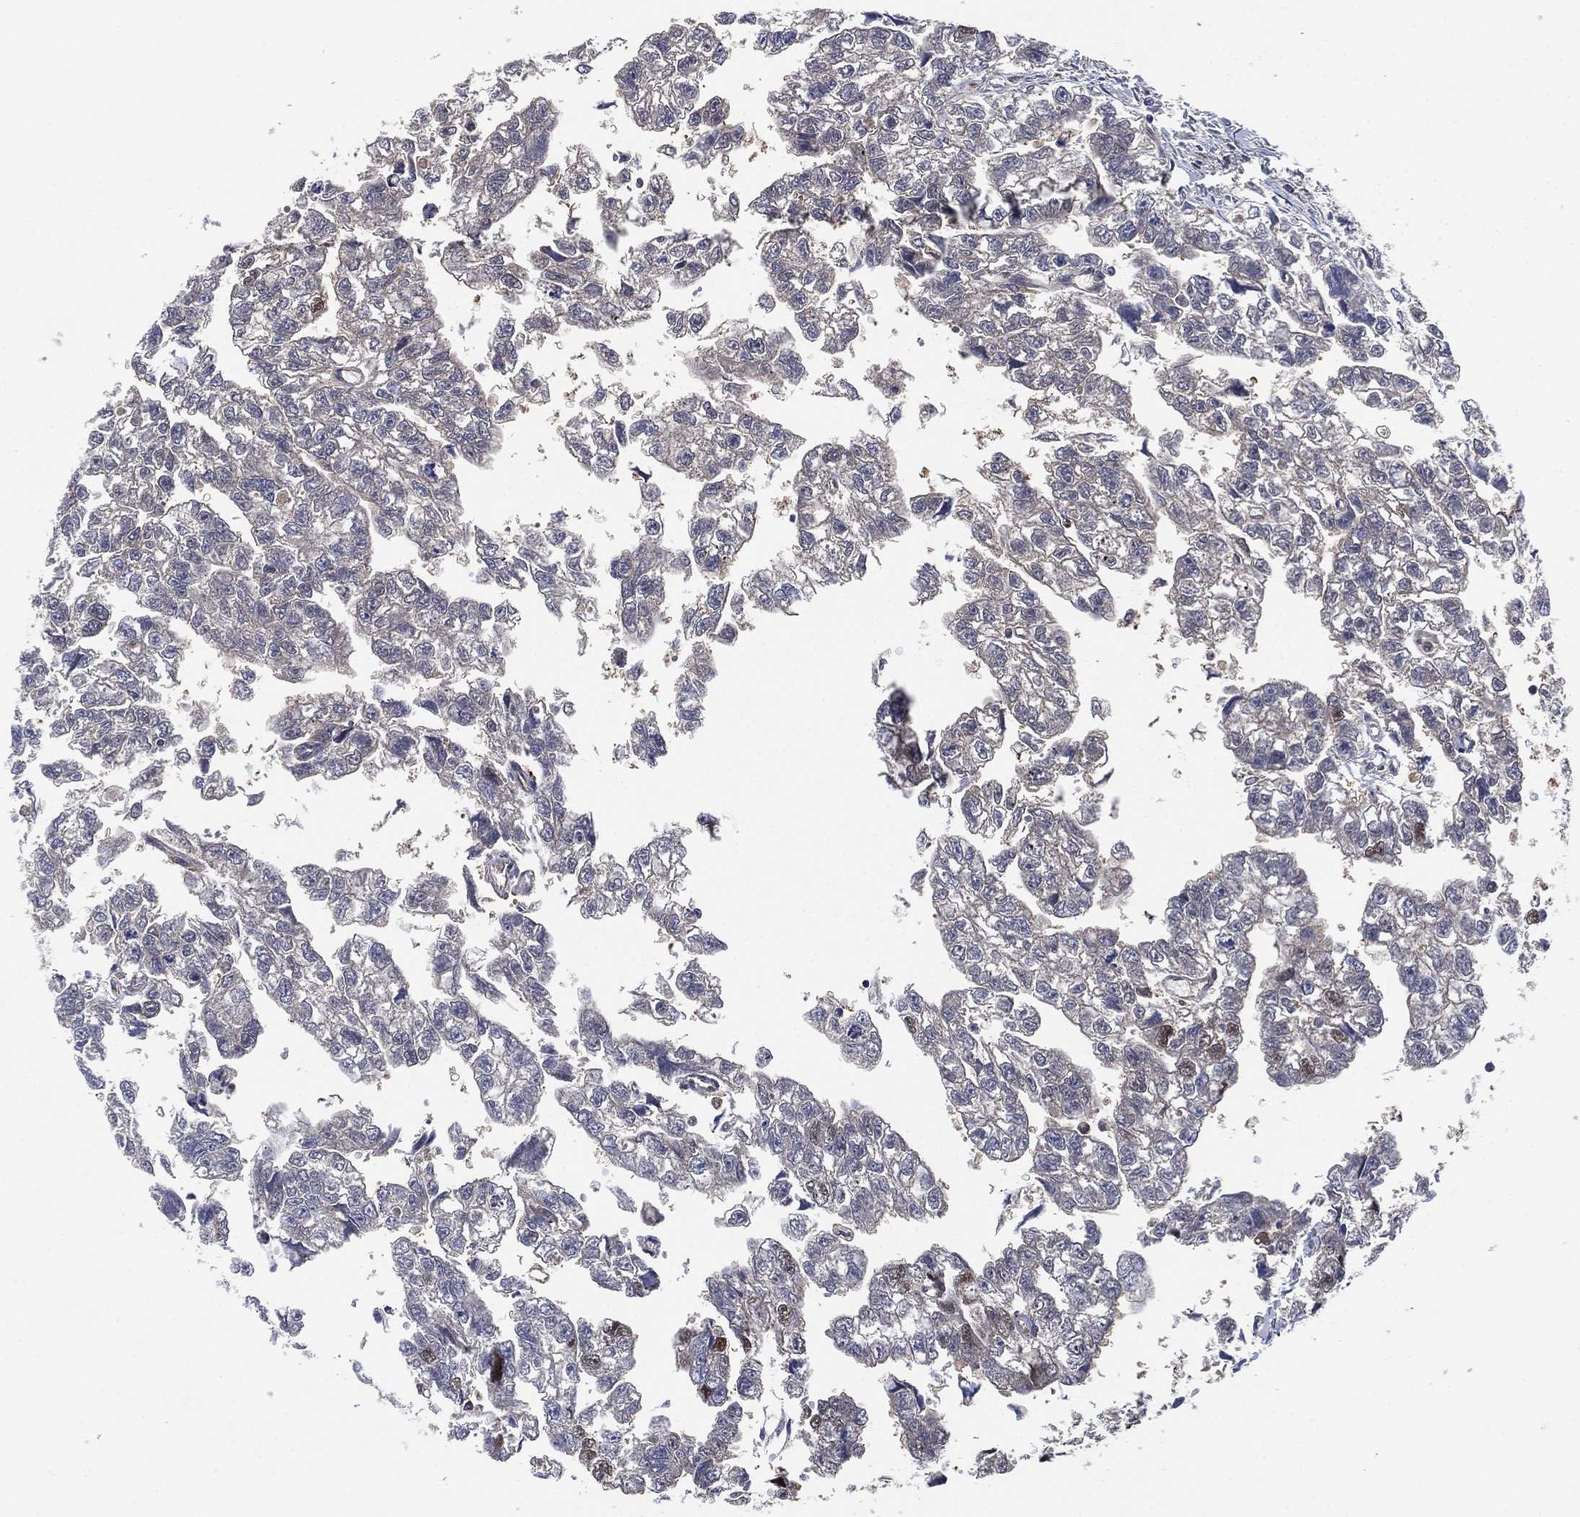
{"staining": {"intensity": "negative", "quantity": "none", "location": "none"}, "tissue": "testis cancer", "cell_type": "Tumor cells", "image_type": "cancer", "snomed": [{"axis": "morphology", "description": "Carcinoma, Embryonal, NOS"}, {"axis": "morphology", "description": "Teratoma, malignant, NOS"}, {"axis": "topography", "description": "Testis"}], "caption": "This is an immunohistochemistry image of human testis cancer (teratoma (malignant)). There is no staining in tumor cells.", "gene": "FES", "patient": {"sex": "male", "age": 44}}